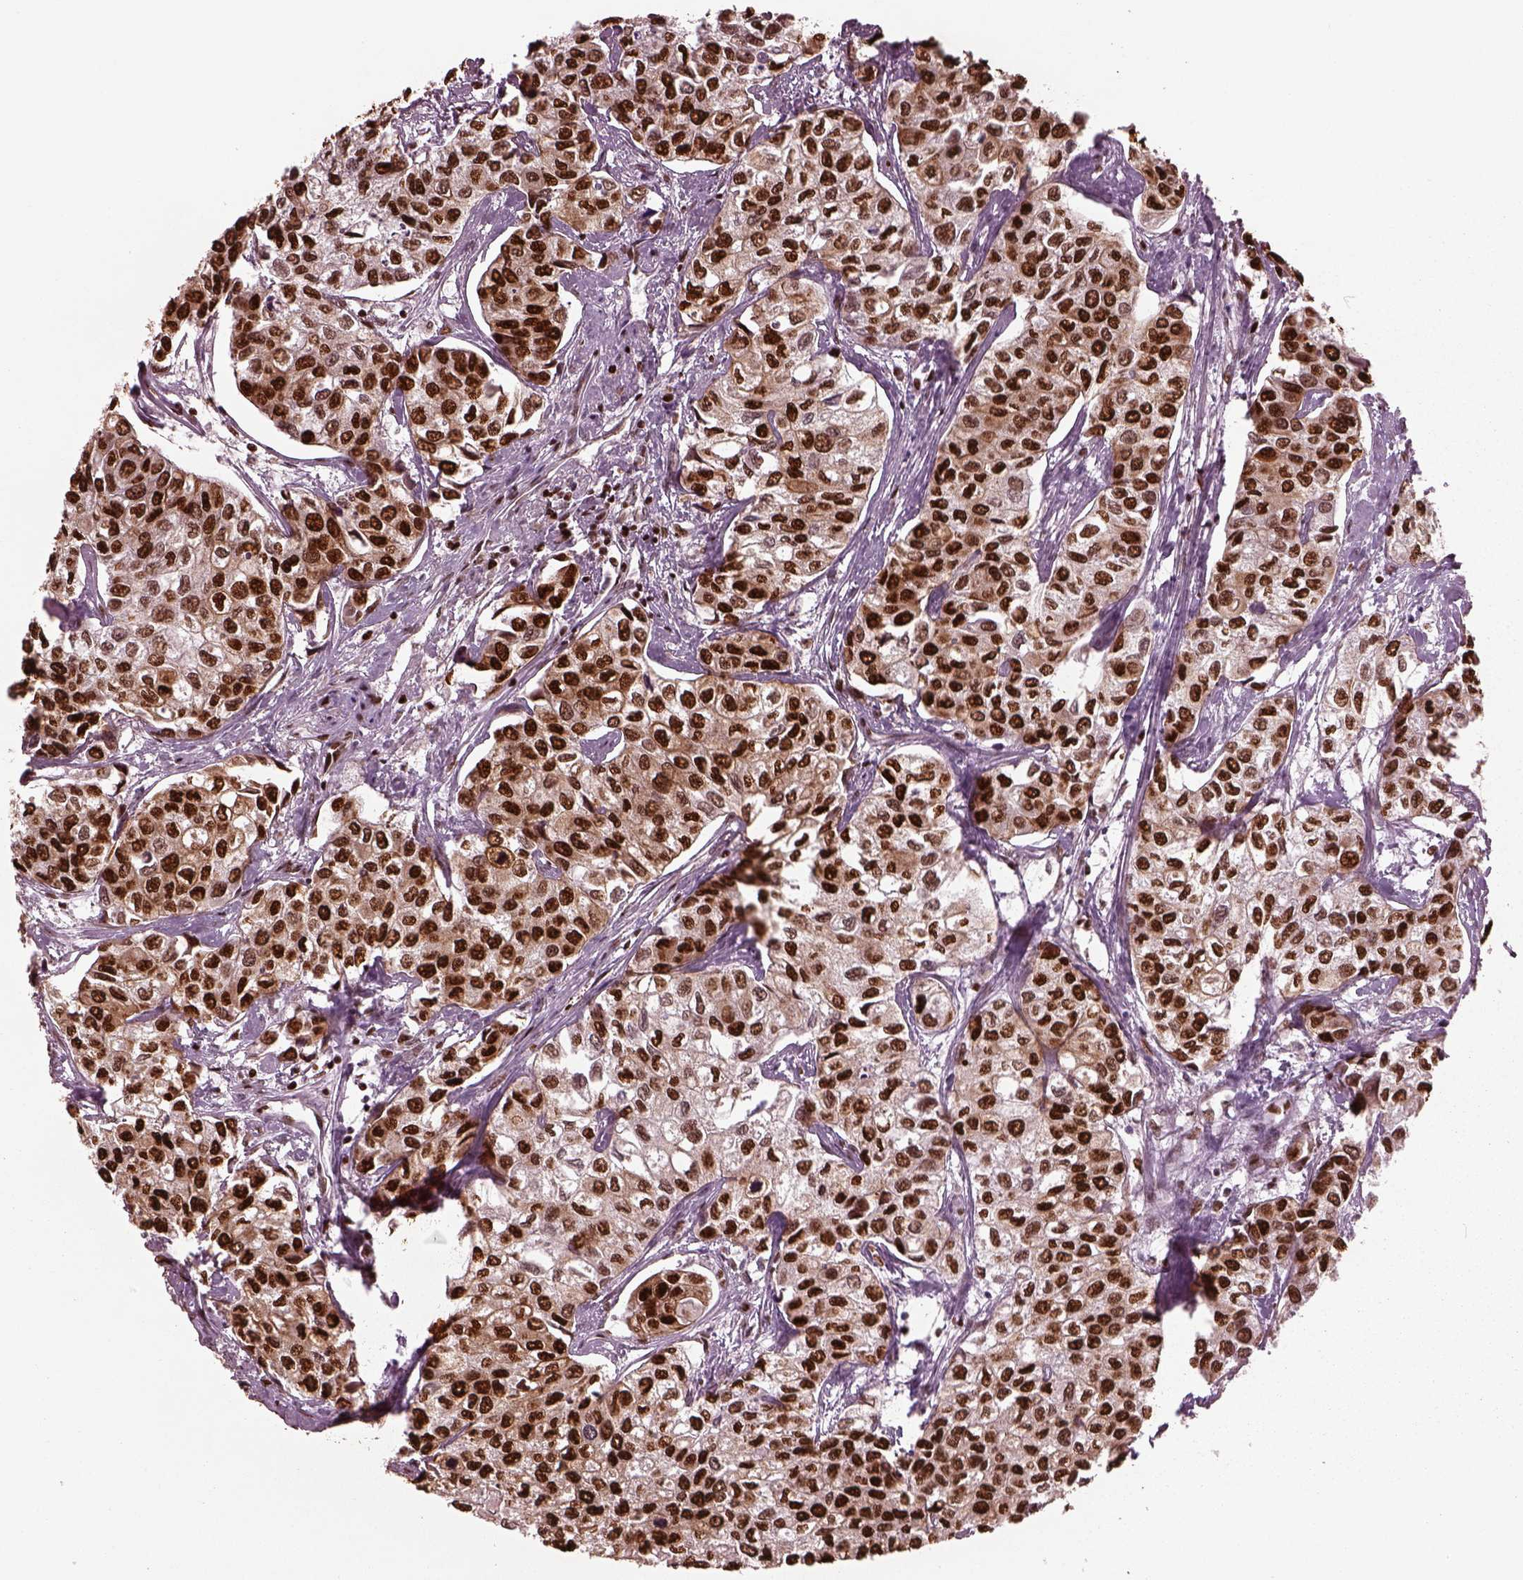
{"staining": {"intensity": "strong", "quantity": "25%-75%", "location": "cytoplasmic/membranous,nuclear"}, "tissue": "urothelial cancer", "cell_type": "Tumor cells", "image_type": "cancer", "snomed": [{"axis": "morphology", "description": "Urothelial carcinoma, High grade"}, {"axis": "topography", "description": "Urinary bladder"}], "caption": "Protein analysis of urothelial carcinoma (high-grade) tissue exhibits strong cytoplasmic/membranous and nuclear staining in about 25%-75% of tumor cells.", "gene": "RUFY3", "patient": {"sex": "male", "age": 73}}